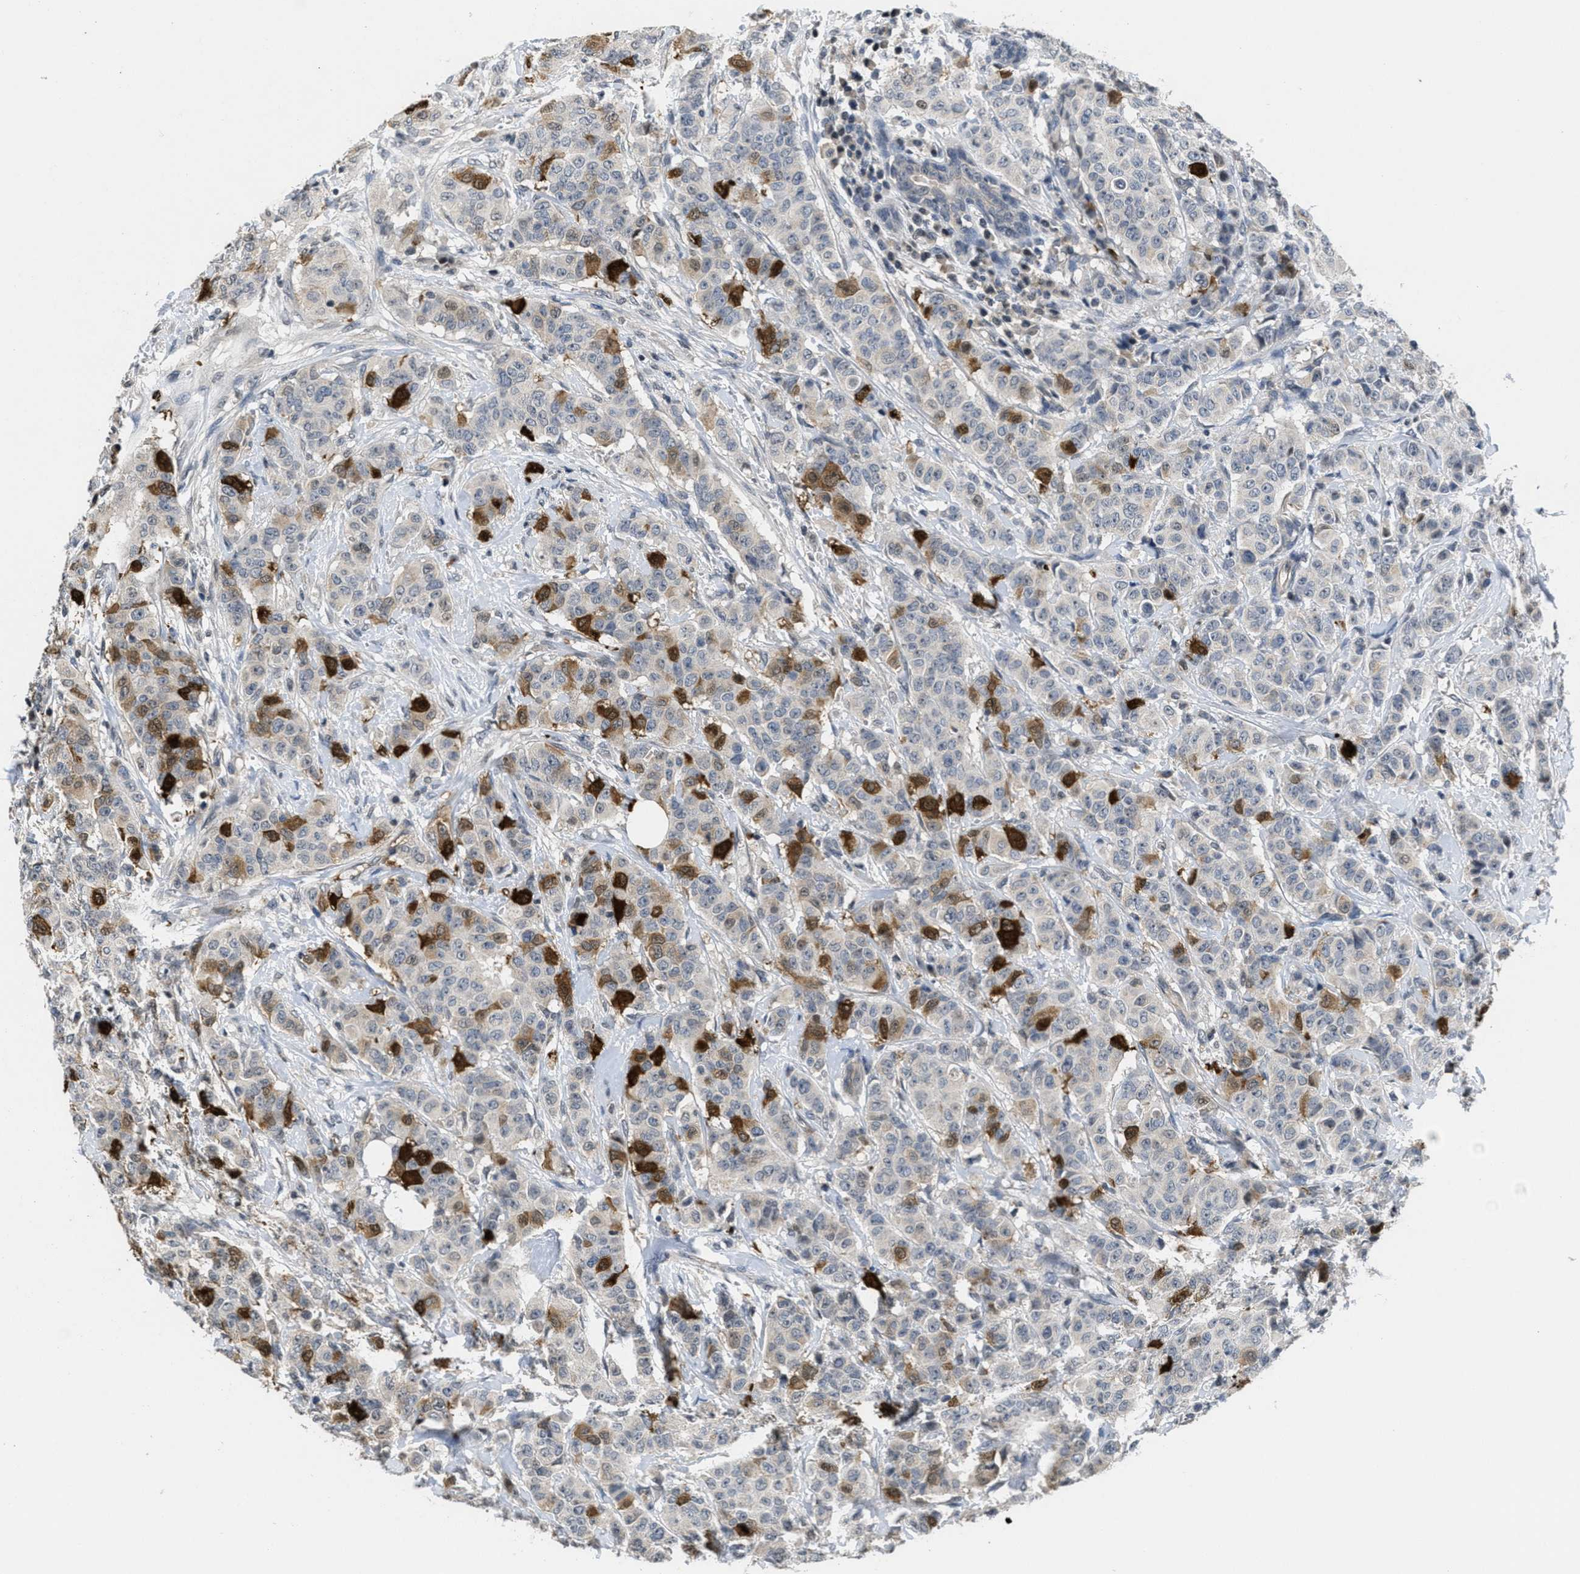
{"staining": {"intensity": "strong", "quantity": "<25%", "location": "cytoplasmic/membranous"}, "tissue": "breast cancer", "cell_type": "Tumor cells", "image_type": "cancer", "snomed": [{"axis": "morphology", "description": "Normal tissue, NOS"}, {"axis": "morphology", "description": "Duct carcinoma"}, {"axis": "topography", "description": "Breast"}], "caption": "Protein staining by immunohistochemistry demonstrates strong cytoplasmic/membranous positivity in approximately <25% of tumor cells in breast invasive ductal carcinoma.", "gene": "ANGPT1", "patient": {"sex": "female", "age": 40}}